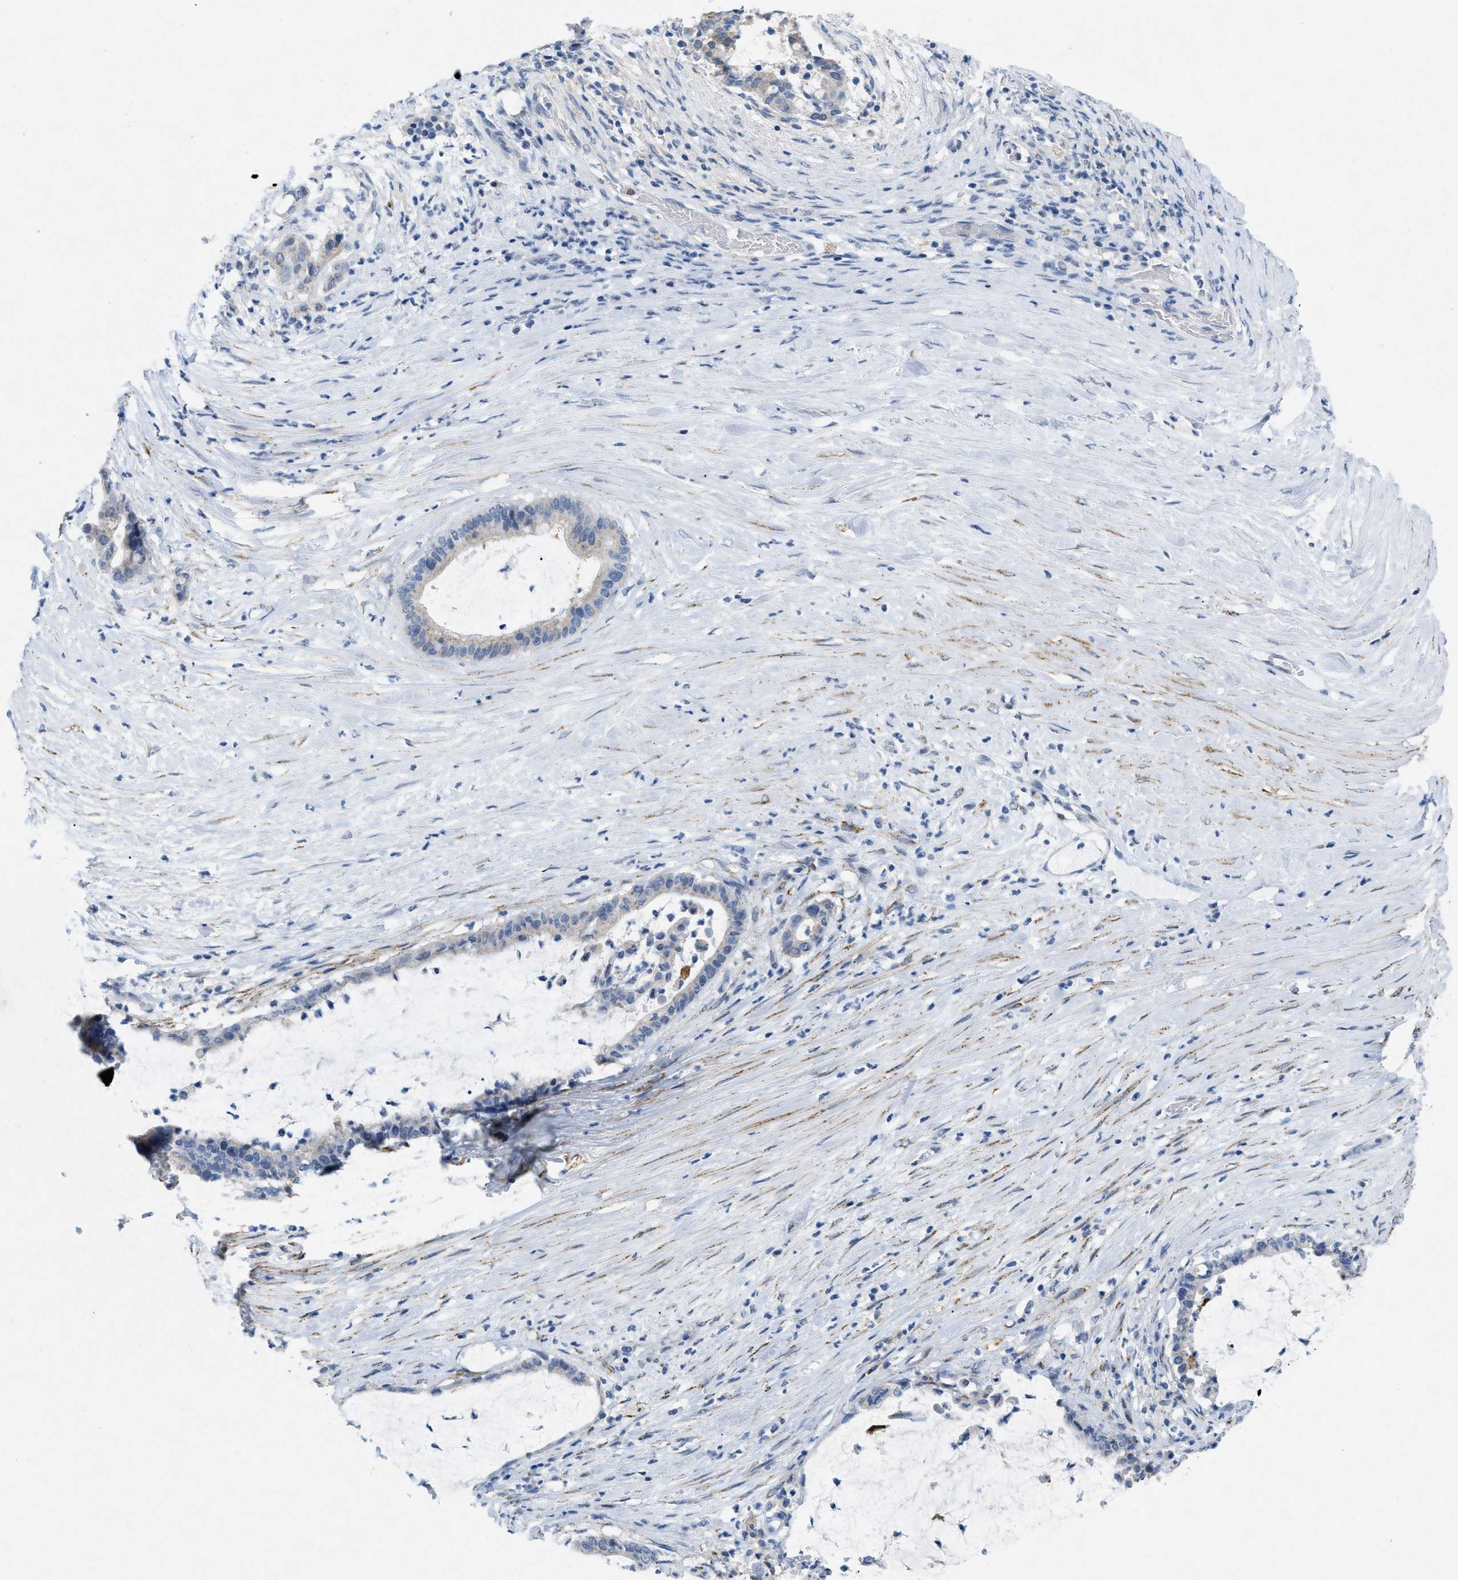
{"staining": {"intensity": "negative", "quantity": "none", "location": "none"}, "tissue": "pancreatic cancer", "cell_type": "Tumor cells", "image_type": "cancer", "snomed": [{"axis": "morphology", "description": "Adenocarcinoma, NOS"}, {"axis": "topography", "description": "Pancreas"}], "caption": "Micrograph shows no significant protein positivity in tumor cells of pancreatic cancer.", "gene": "TASOR", "patient": {"sex": "male", "age": 41}}